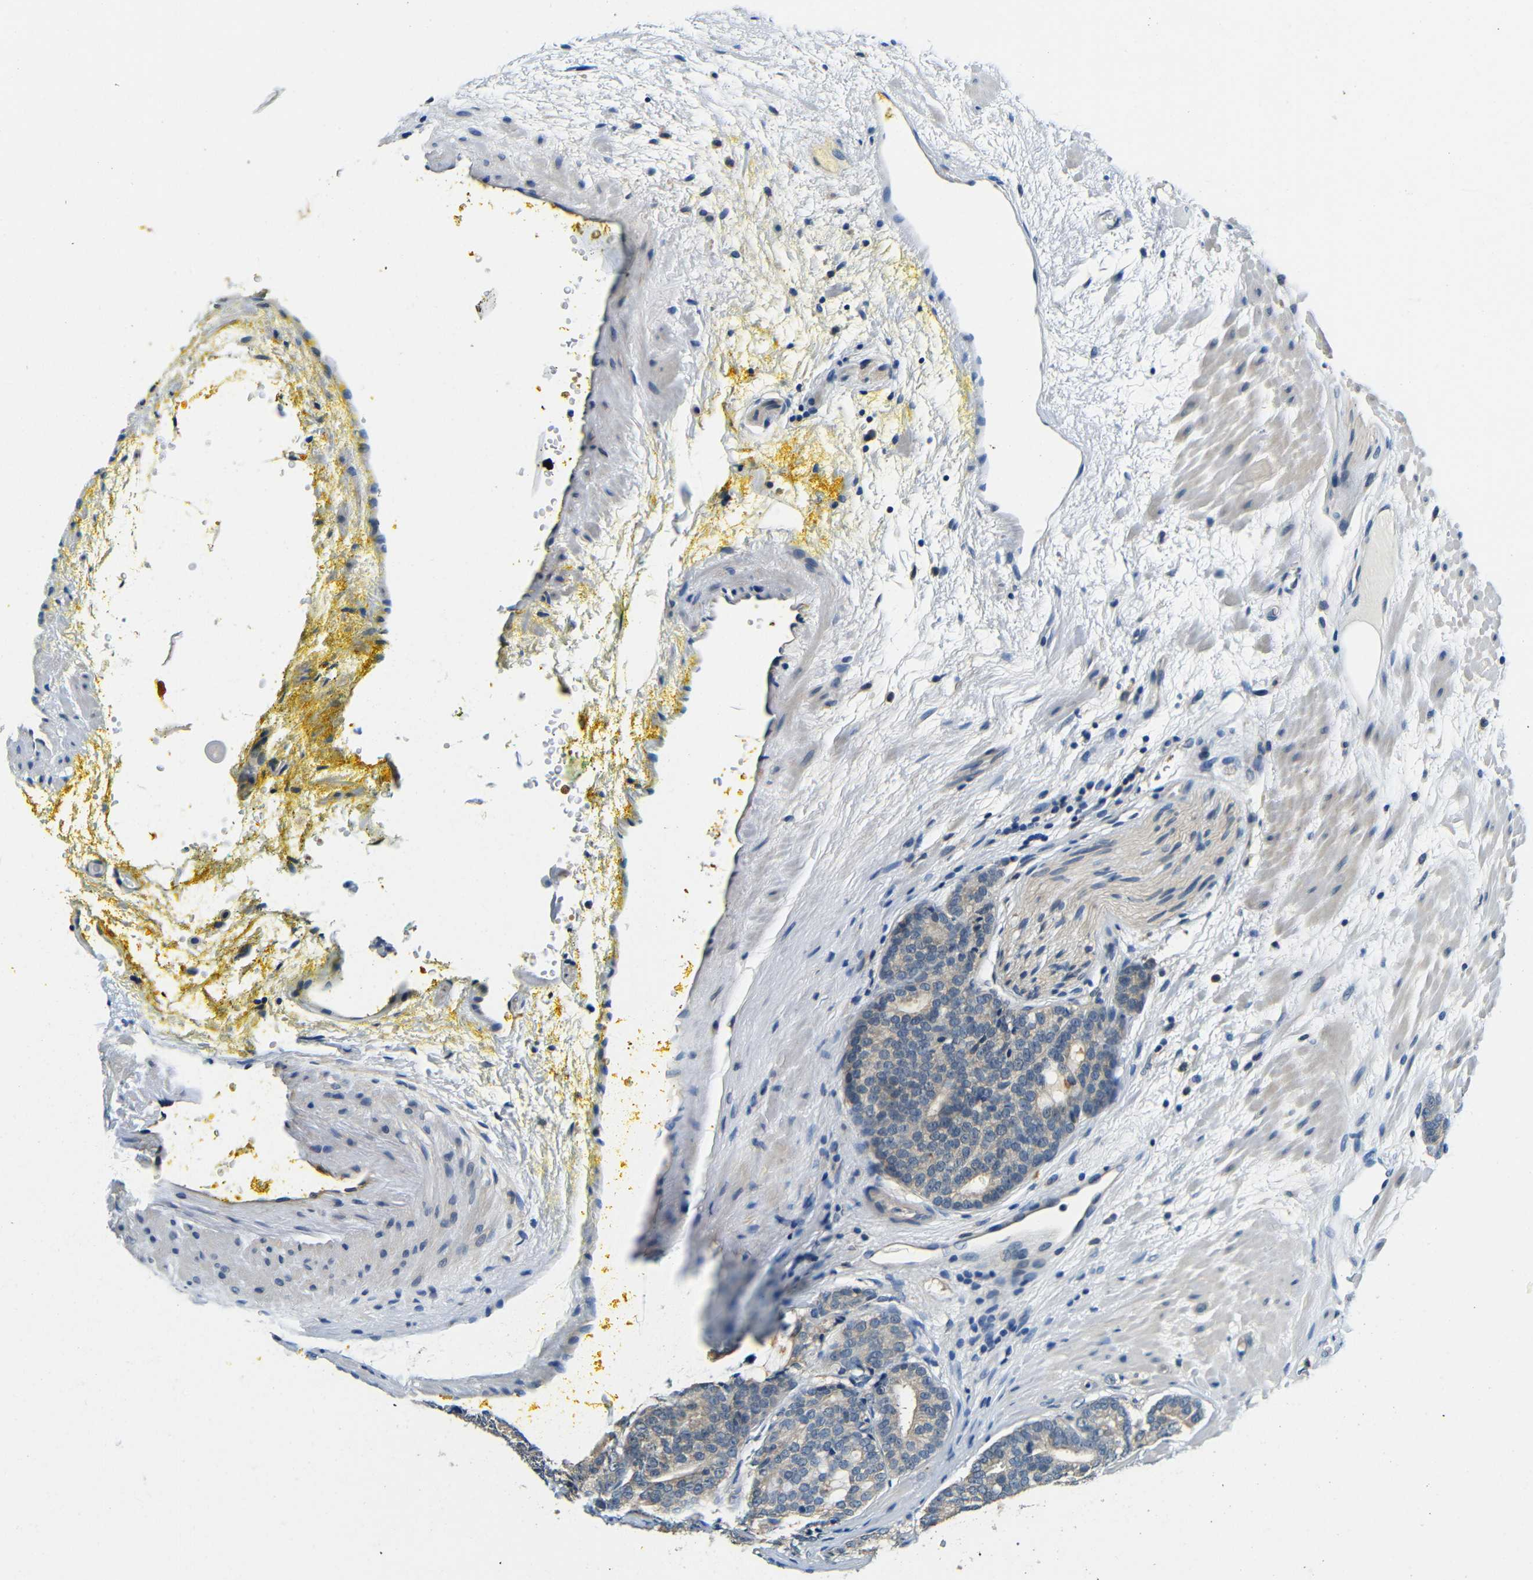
{"staining": {"intensity": "weak", "quantity": ">75%", "location": "cytoplasmic/membranous"}, "tissue": "prostate cancer", "cell_type": "Tumor cells", "image_type": "cancer", "snomed": [{"axis": "morphology", "description": "Adenocarcinoma, High grade"}, {"axis": "topography", "description": "Prostate"}], "caption": "Brown immunohistochemical staining in human adenocarcinoma (high-grade) (prostate) shows weak cytoplasmic/membranous positivity in approximately >75% of tumor cells.", "gene": "ADAP1", "patient": {"sex": "male", "age": 61}}